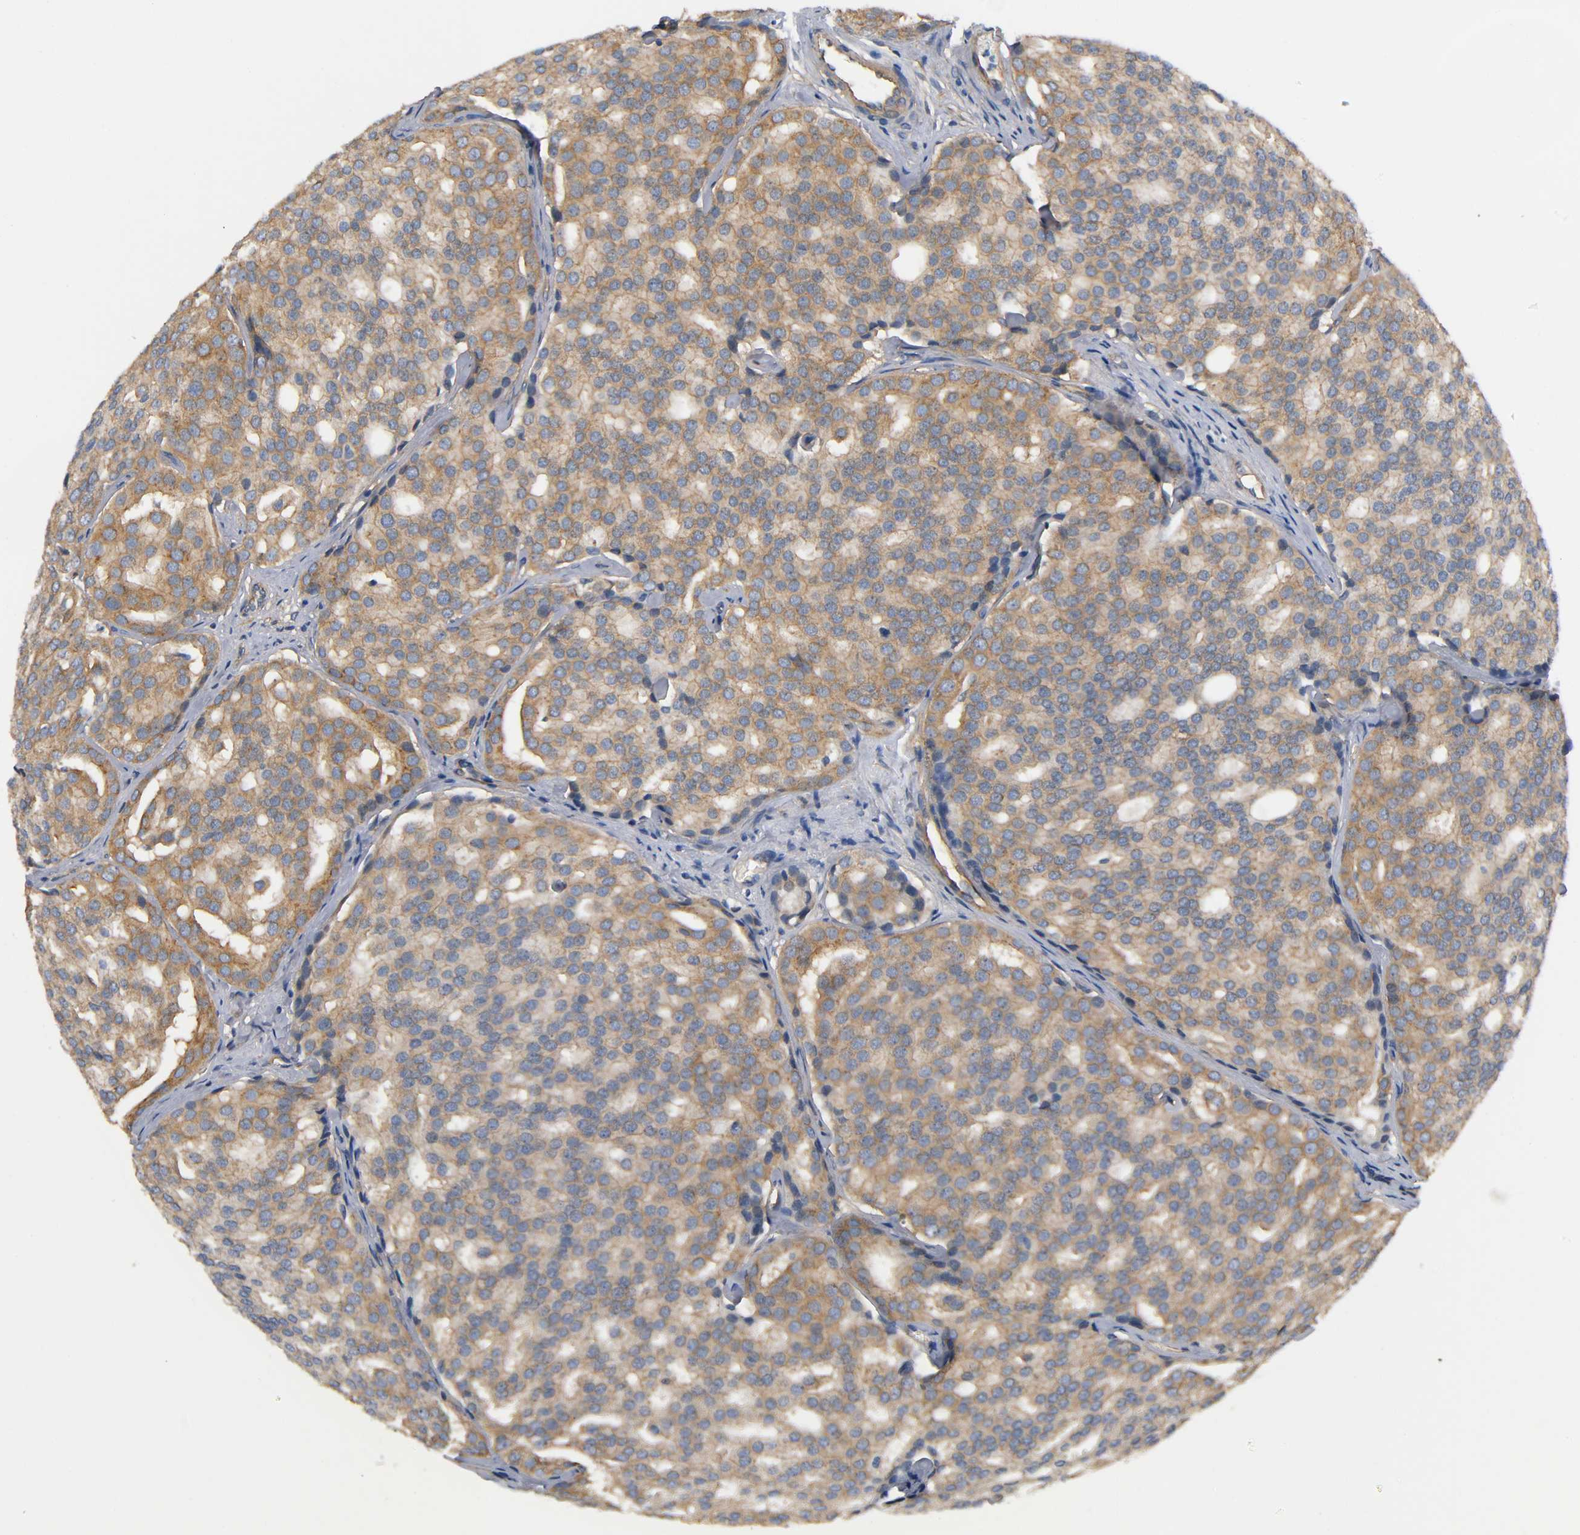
{"staining": {"intensity": "moderate", "quantity": ">75%", "location": "cytoplasmic/membranous"}, "tissue": "prostate cancer", "cell_type": "Tumor cells", "image_type": "cancer", "snomed": [{"axis": "morphology", "description": "Adenocarcinoma, High grade"}, {"axis": "topography", "description": "Prostate"}], "caption": "Prostate adenocarcinoma (high-grade) stained for a protein (brown) demonstrates moderate cytoplasmic/membranous positive expression in approximately >75% of tumor cells.", "gene": "MARS1", "patient": {"sex": "male", "age": 64}}